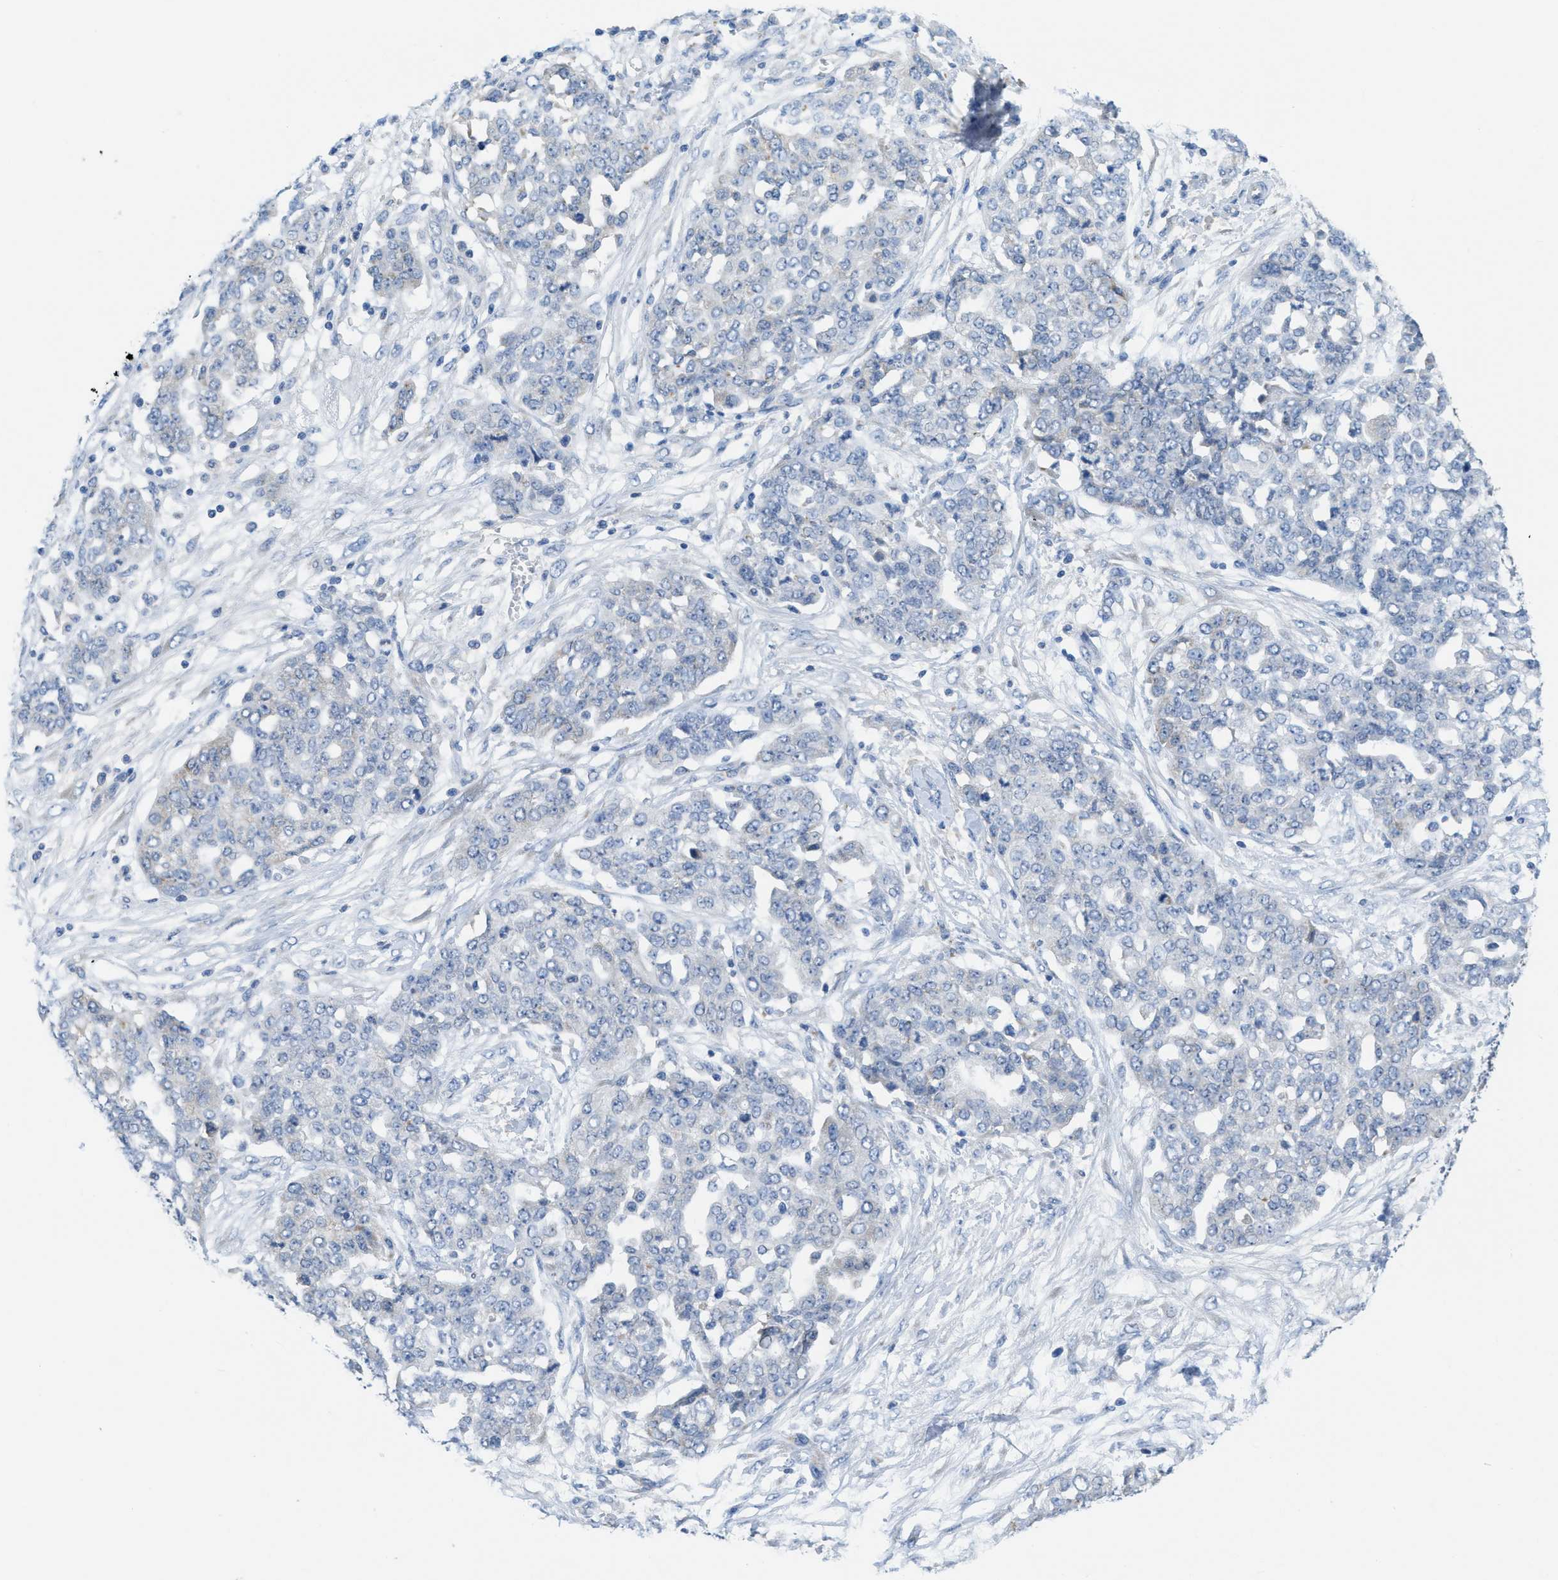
{"staining": {"intensity": "negative", "quantity": "none", "location": "none"}, "tissue": "ovarian cancer", "cell_type": "Tumor cells", "image_type": "cancer", "snomed": [{"axis": "morphology", "description": "Cystadenocarcinoma, serous, NOS"}, {"axis": "topography", "description": "Soft tissue"}, {"axis": "topography", "description": "Ovary"}], "caption": "DAB (3,3'-diaminobenzidine) immunohistochemical staining of human serous cystadenocarcinoma (ovarian) displays no significant positivity in tumor cells. (DAB (3,3'-diaminobenzidine) immunohistochemistry visualized using brightfield microscopy, high magnification).", "gene": "PTDSS1", "patient": {"sex": "female", "age": 57}}